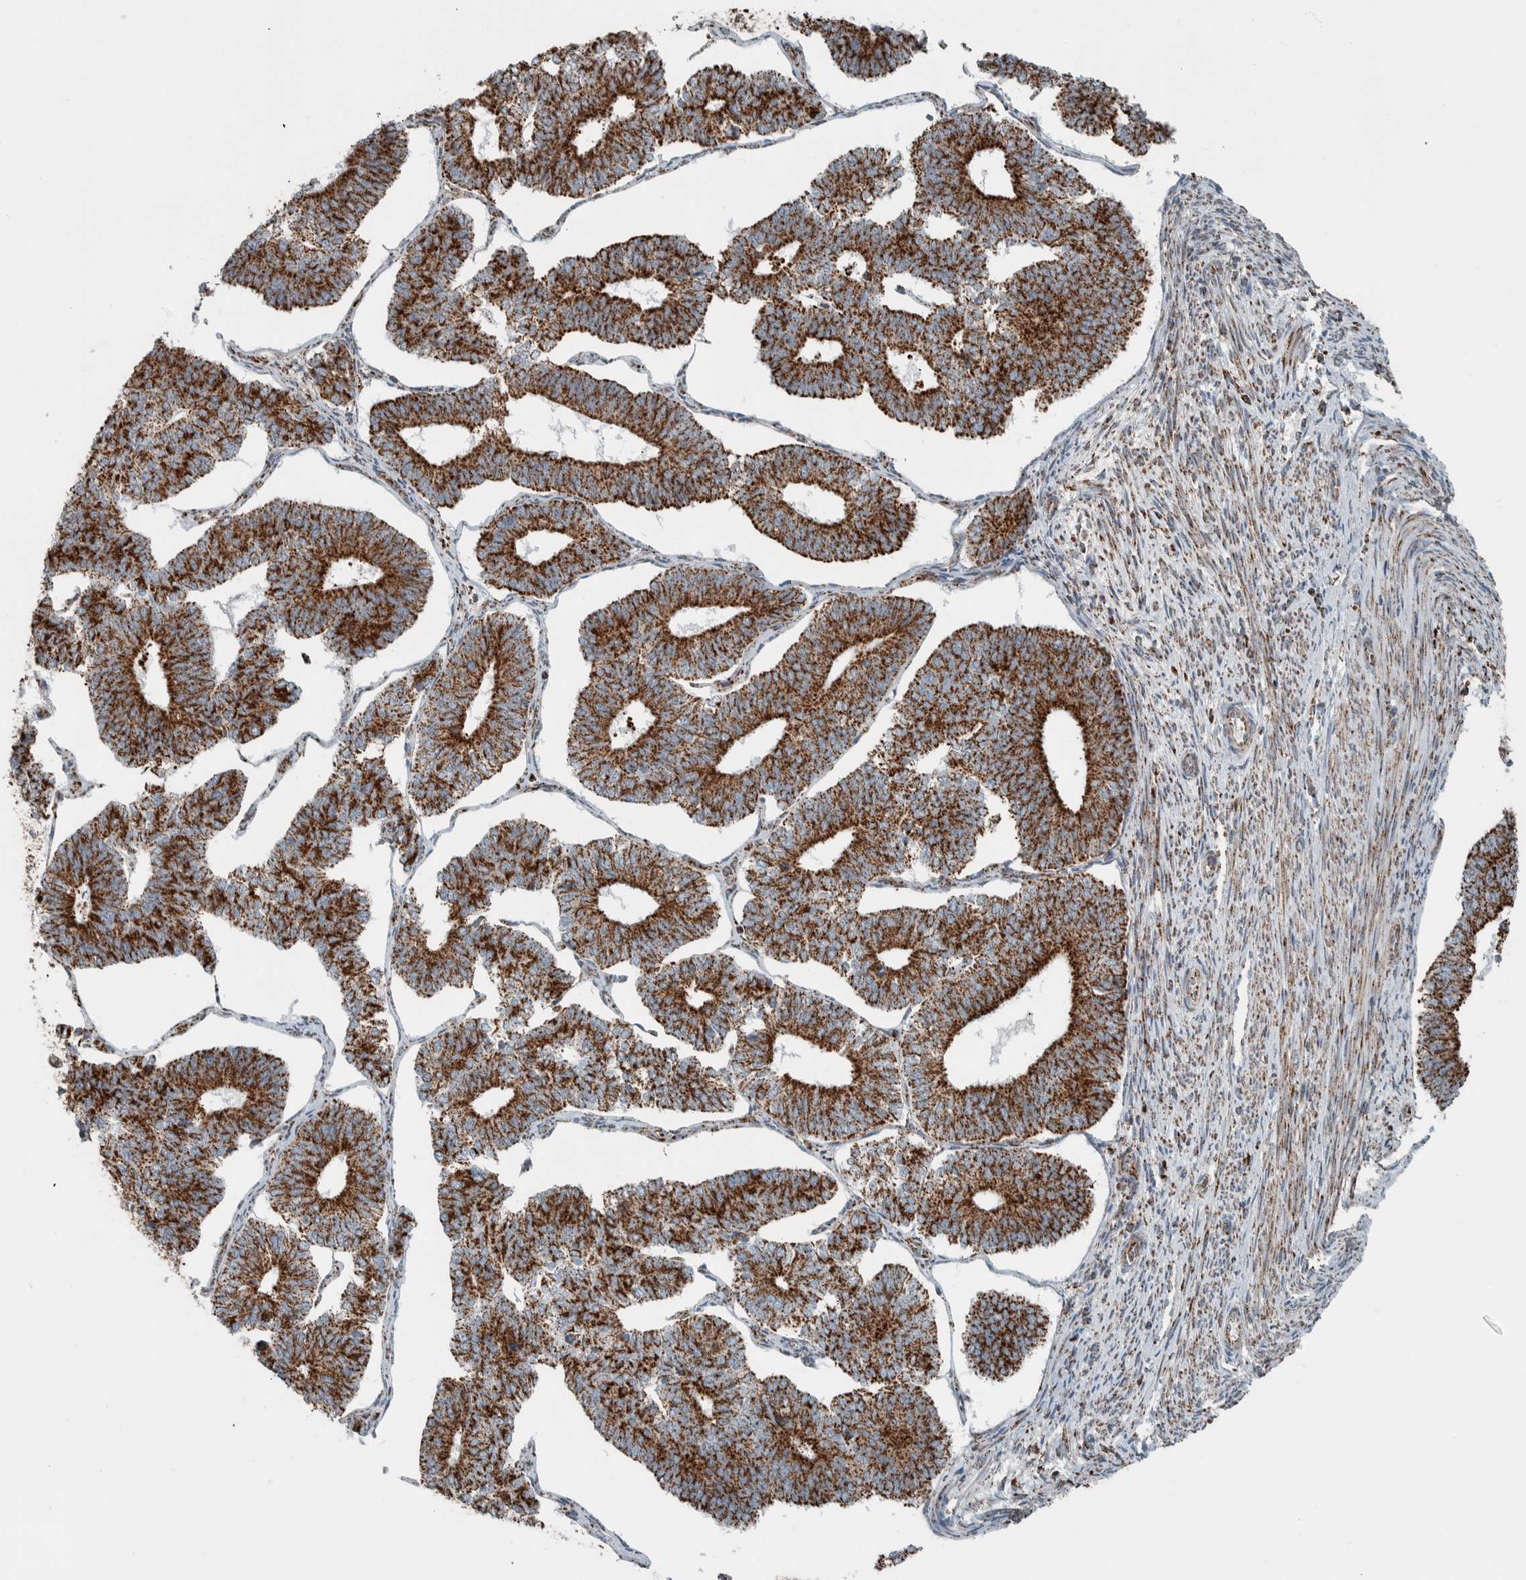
{"staining": {"intensity": "strong", "quantity": ">75%", "location": "cytoplasmic/membranous"}, "tissue": "endometrial cancer", "cell_type": "Tumor cells", "image_type": "cancer", "snomed": [{"axis": "morphology", "description": "Adenocarcinoma, NOS"}, {"axis": "topography", "description": "Endometrium"}], "caption": "Immunohistochemistry histopathology image of neoplastic tissue: endometrial cancer stained using immunohistochemistry reveals high levels of strong protein expression localized specifically in the cytoplasmic/membranous of tumor cells, appearing as a cytoplasmic/membranous brown color.", "gene": "CNTROB", "patient": {"sex": "female", "age": 70}}